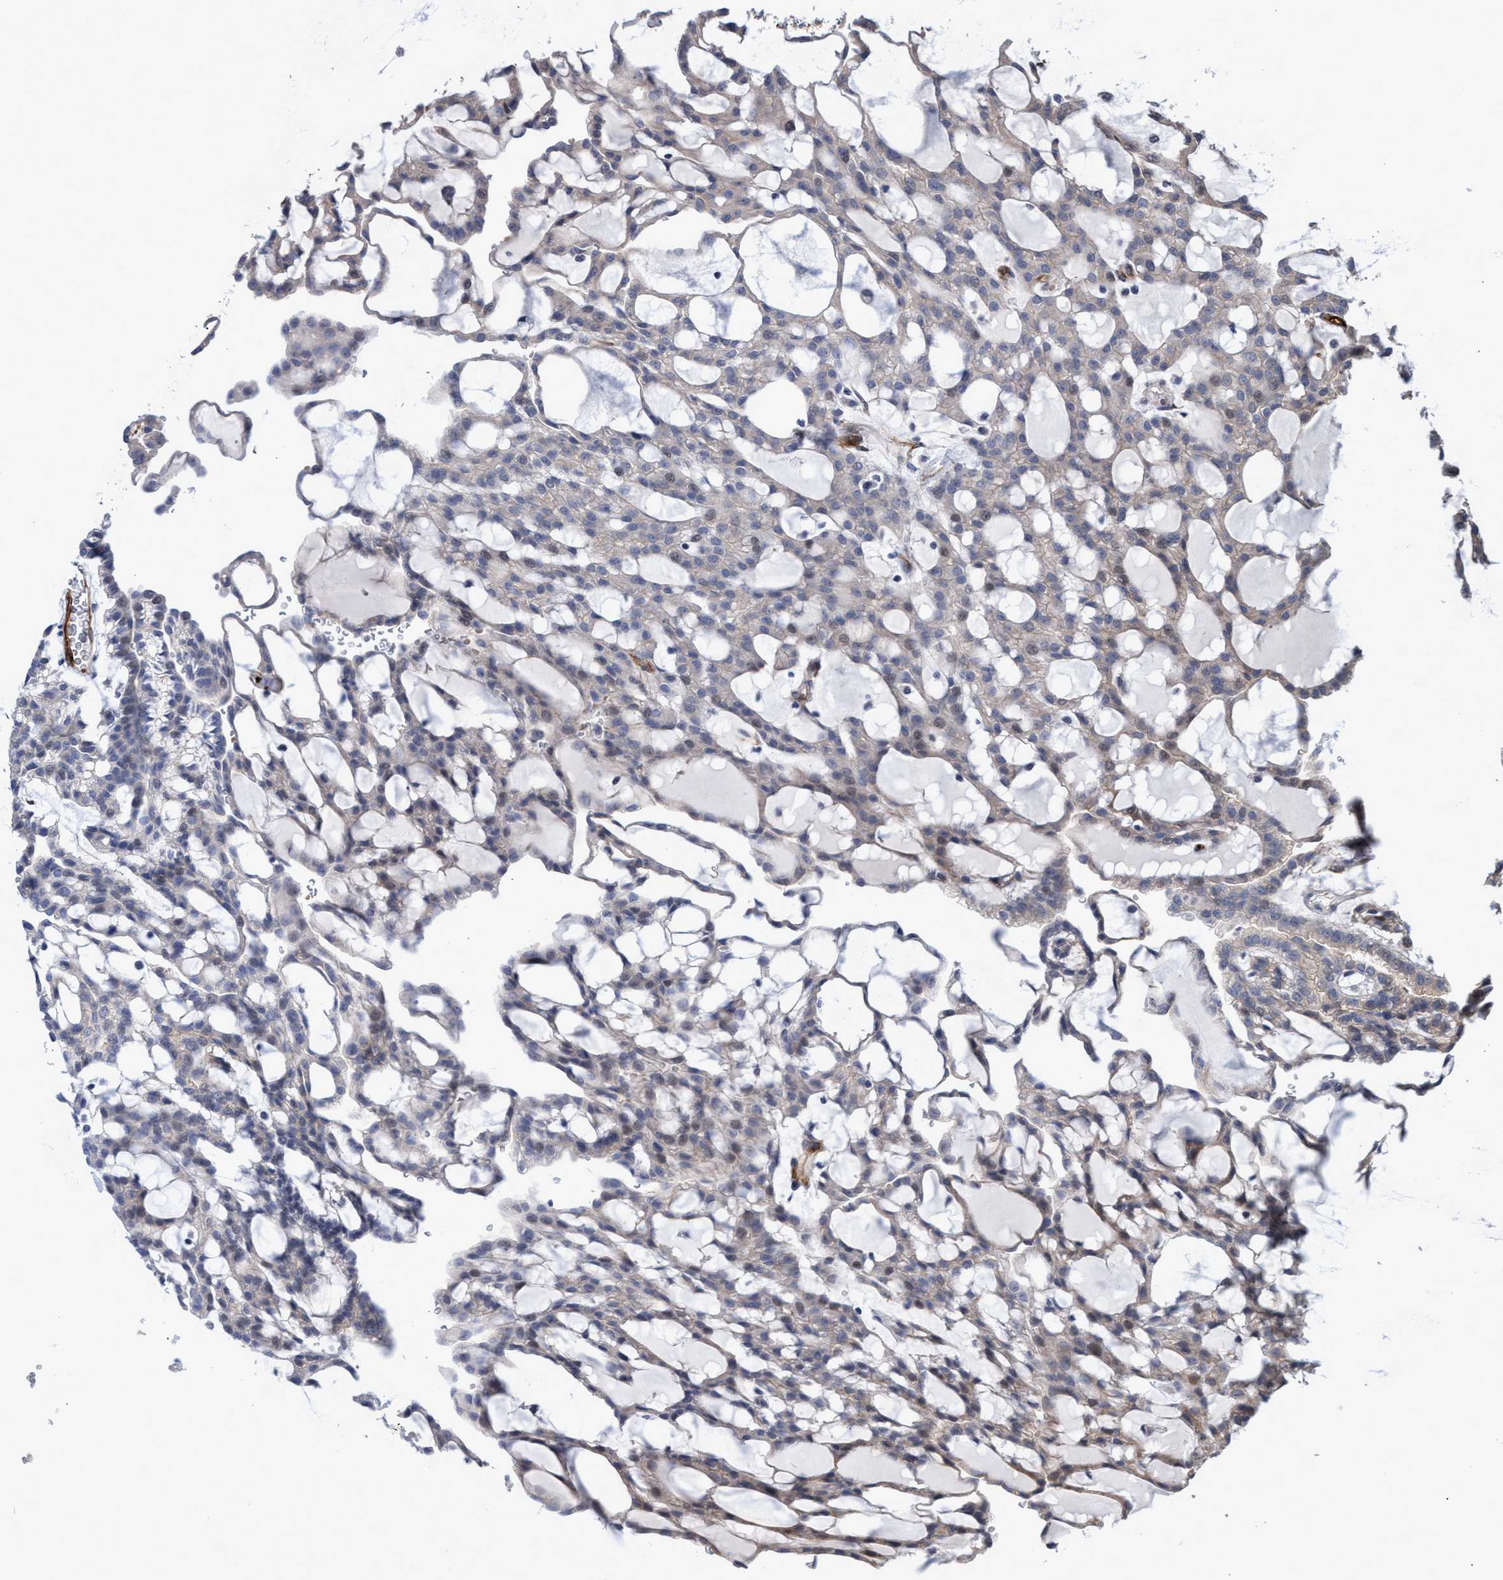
{"staining": {"intensity": "weak", "quantity": "<25%", "location": "cytoplasmic/membranous"}, "tissue": "renal cancer", "cell_type": "Tumor cells", "image_type": "cancer", "snomed": [{"axis": "morphology", "description": "Adenocarcinoma, NOS"}, {"axis": "topography", "description": "Kidney"}], "caption": "Tumor cells show no significant protein expression in renal cancer (adenocarcinoma). (Brightfield microscopy of DAB (3,3'-diaminobenzidine) immunohistochemistry at high magnification).", "gene": "ZNF750", "patient": {"sex": "male", "age": 63}}